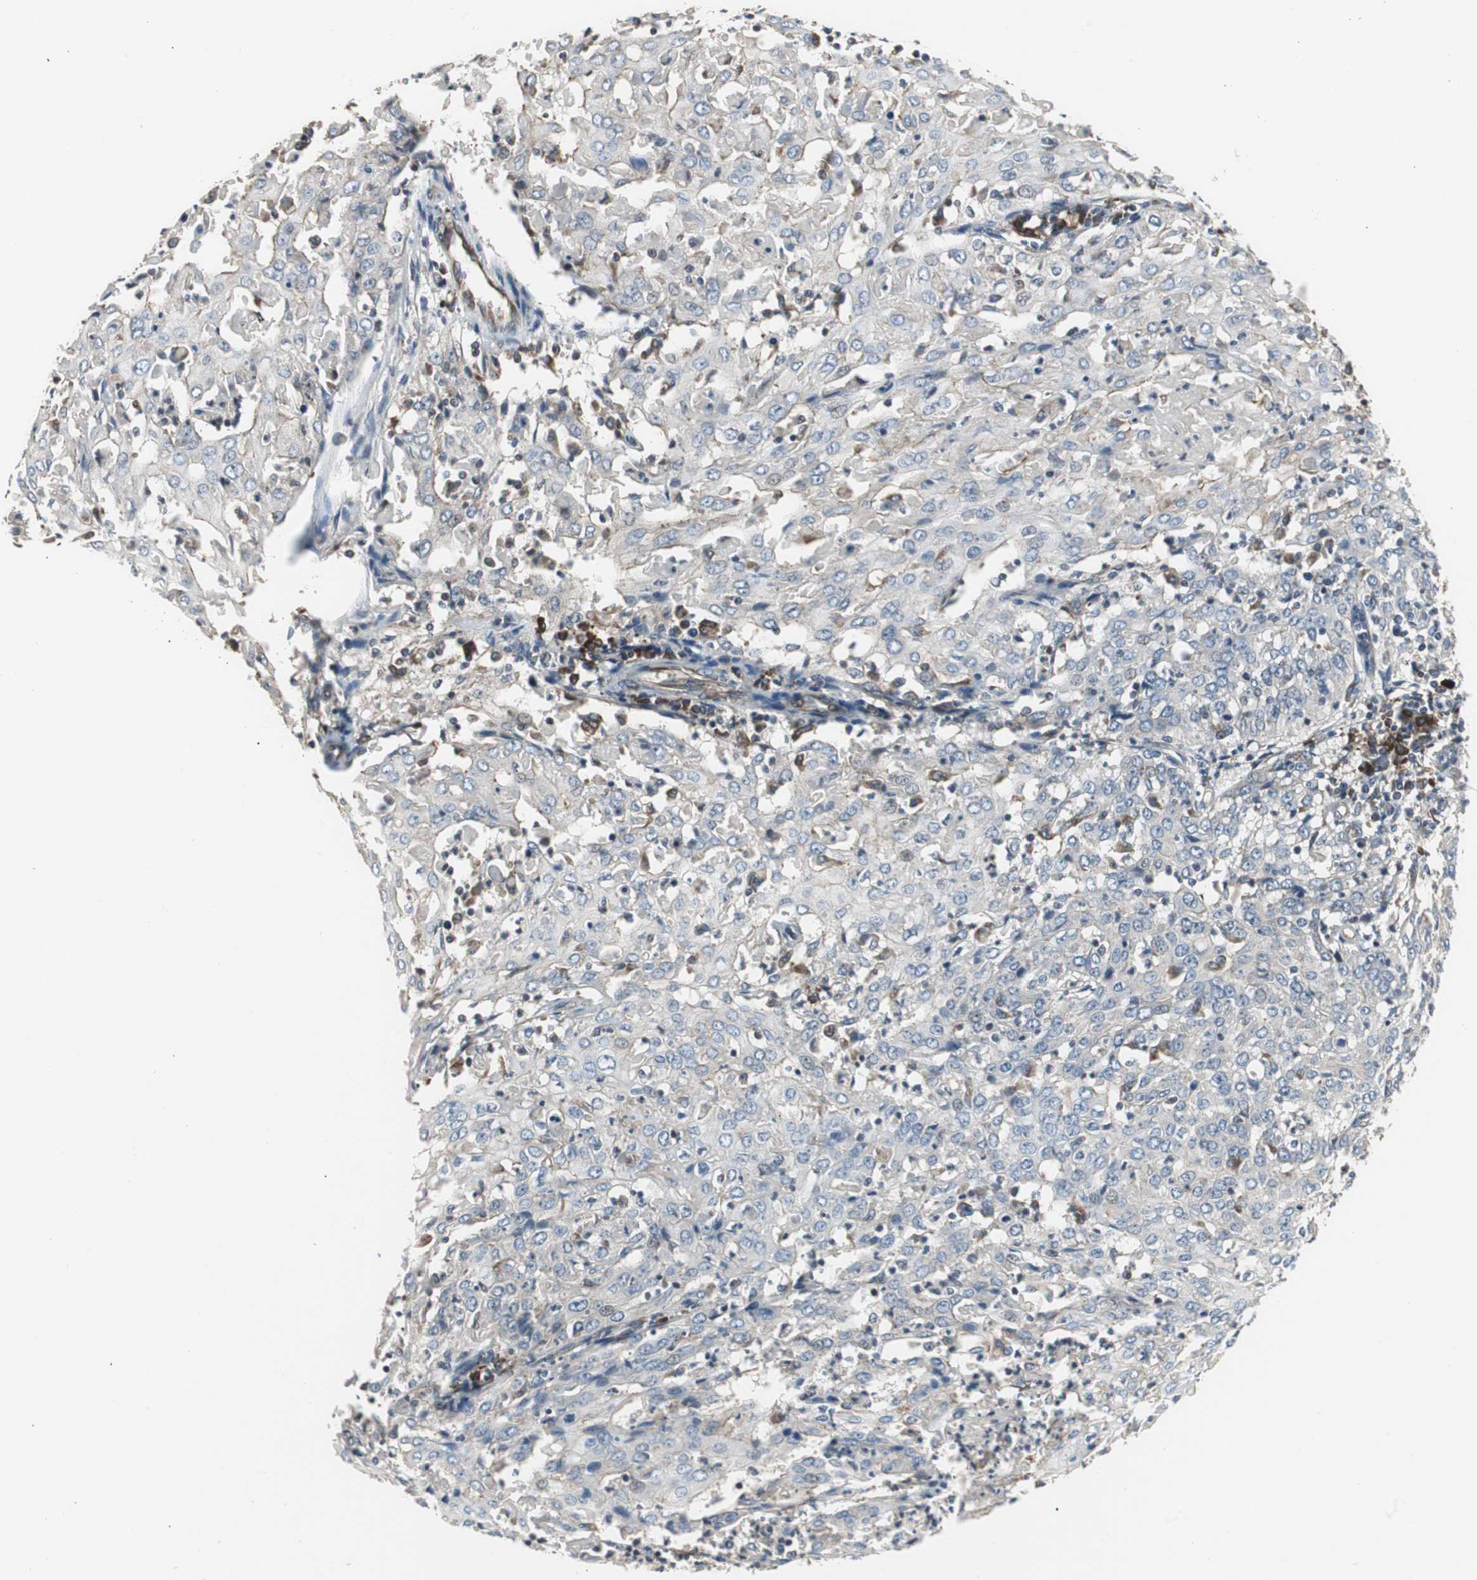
{"staining": {"intensity": "weak", "quantity": "<25%", "location": "cytoplasmic/membranous"}, "tissue": "cervical cancer", "cell_type": "Tumor cells", "image_type": "cancer", "snomed": [{"axis": "morphology", "description": "Squamous cell carcinoma, NOS"}, {"axis": "topography", "description": "Cervix"}], "caption": "Immunohistochemistry histopathology image of neoplastic tissue: cervical cancer stained with DAB shows no significant protein positivity in tumor cells.", "gene": "CHP1", "patient": {"sex": "female", "age": 39}}